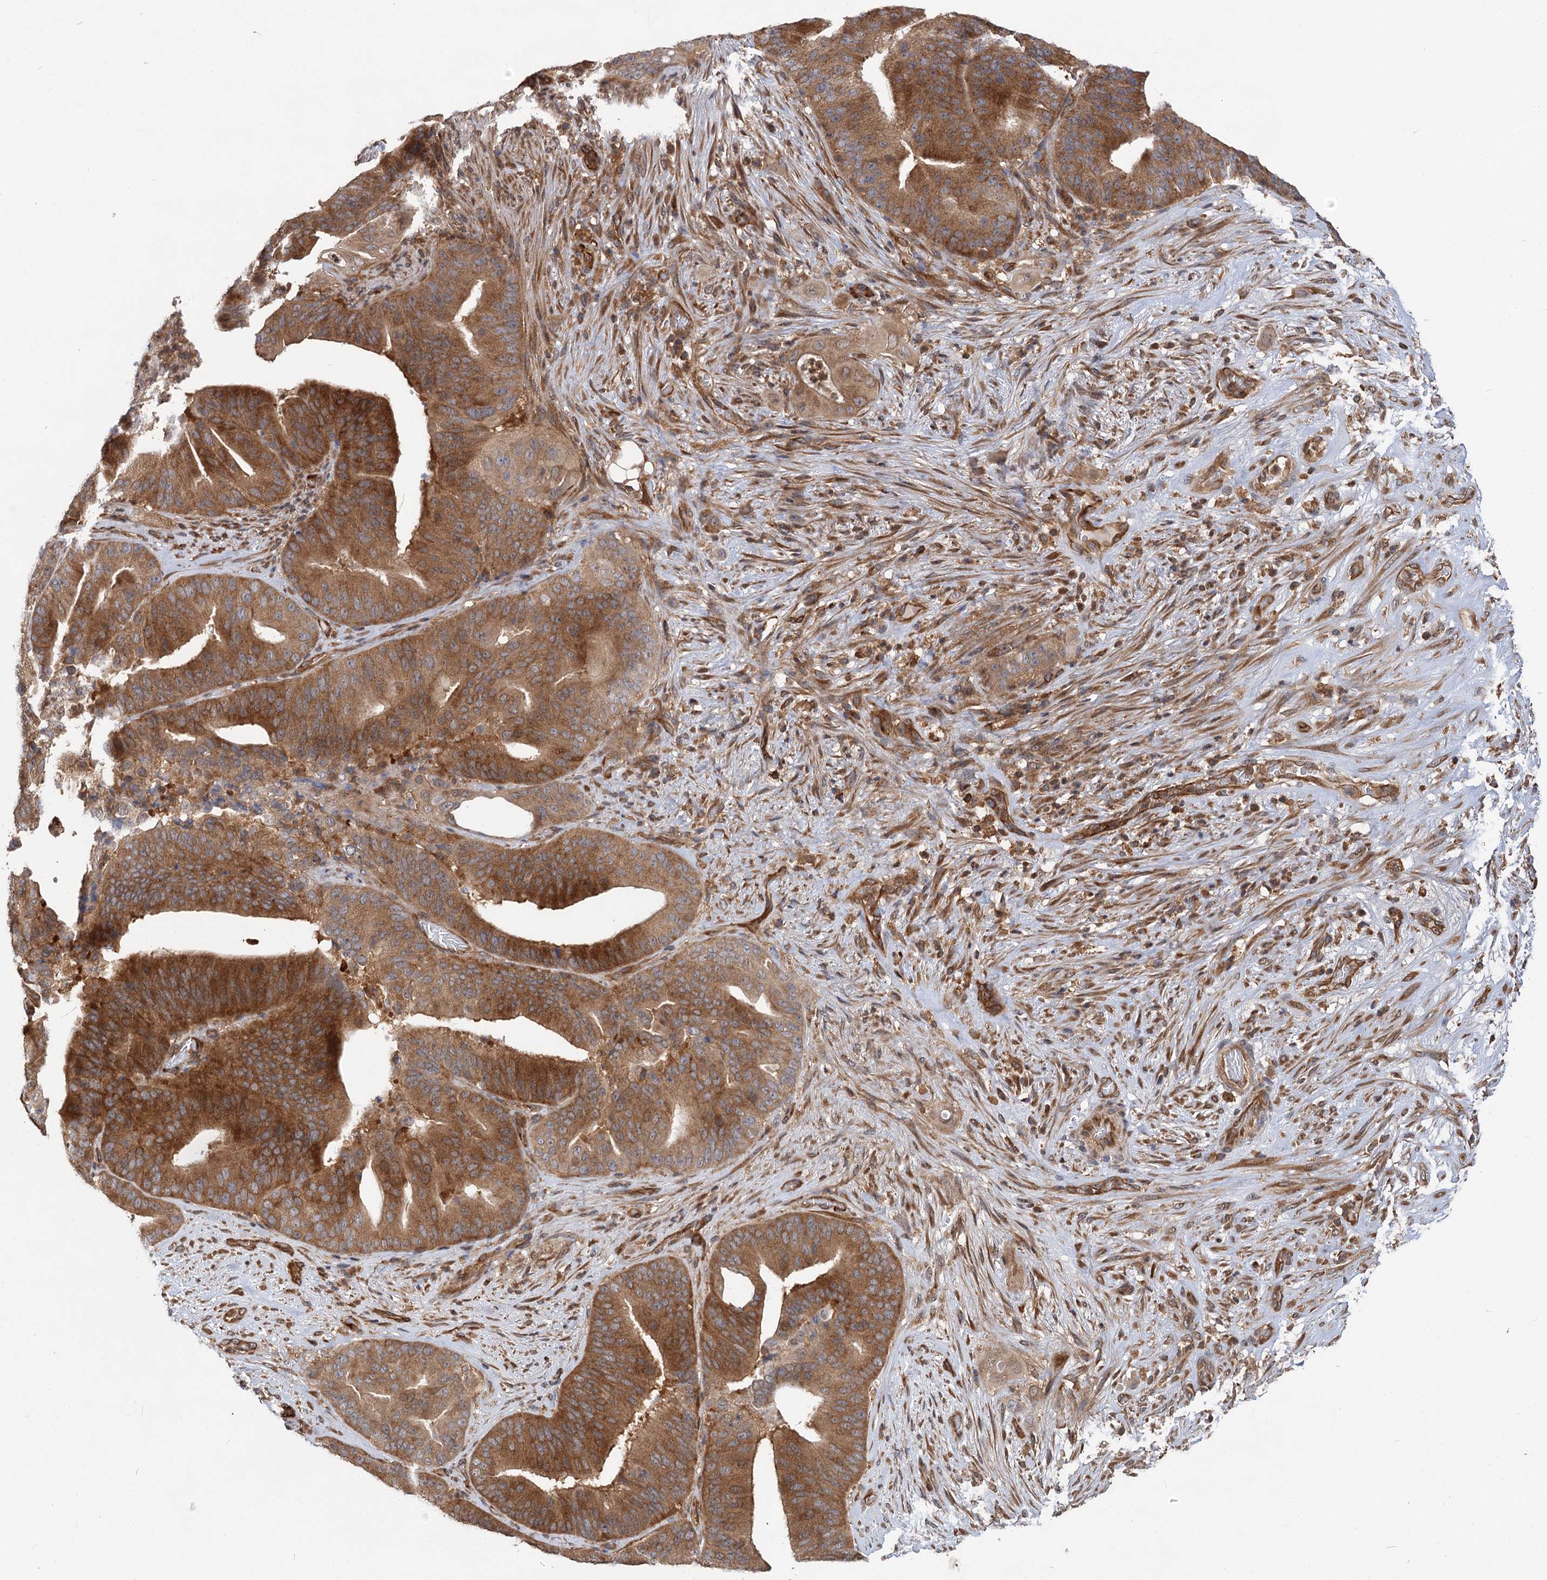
{"staining": {"intensity": "moderate", "quantity": ">75%", "location": "cytoplasmic/membranous"}, "tissue": "pancreatic cancer", "cell_type": "Tumor cells", "image_type": "cancer", "snomed": [{"axis": "morphology", "description": "Adenocarcinoma, NOS"}, {"axis": "topography", "description": "Pancreas"}], "caption": "Pancreatic cancer (adenocarcinoma) tissue demonstrates moderate cytoplasmic/membranous staining in approximately >75% of tumor cells", "gene": "PACS1", "patient": {"sex": "female", "age": 77}}